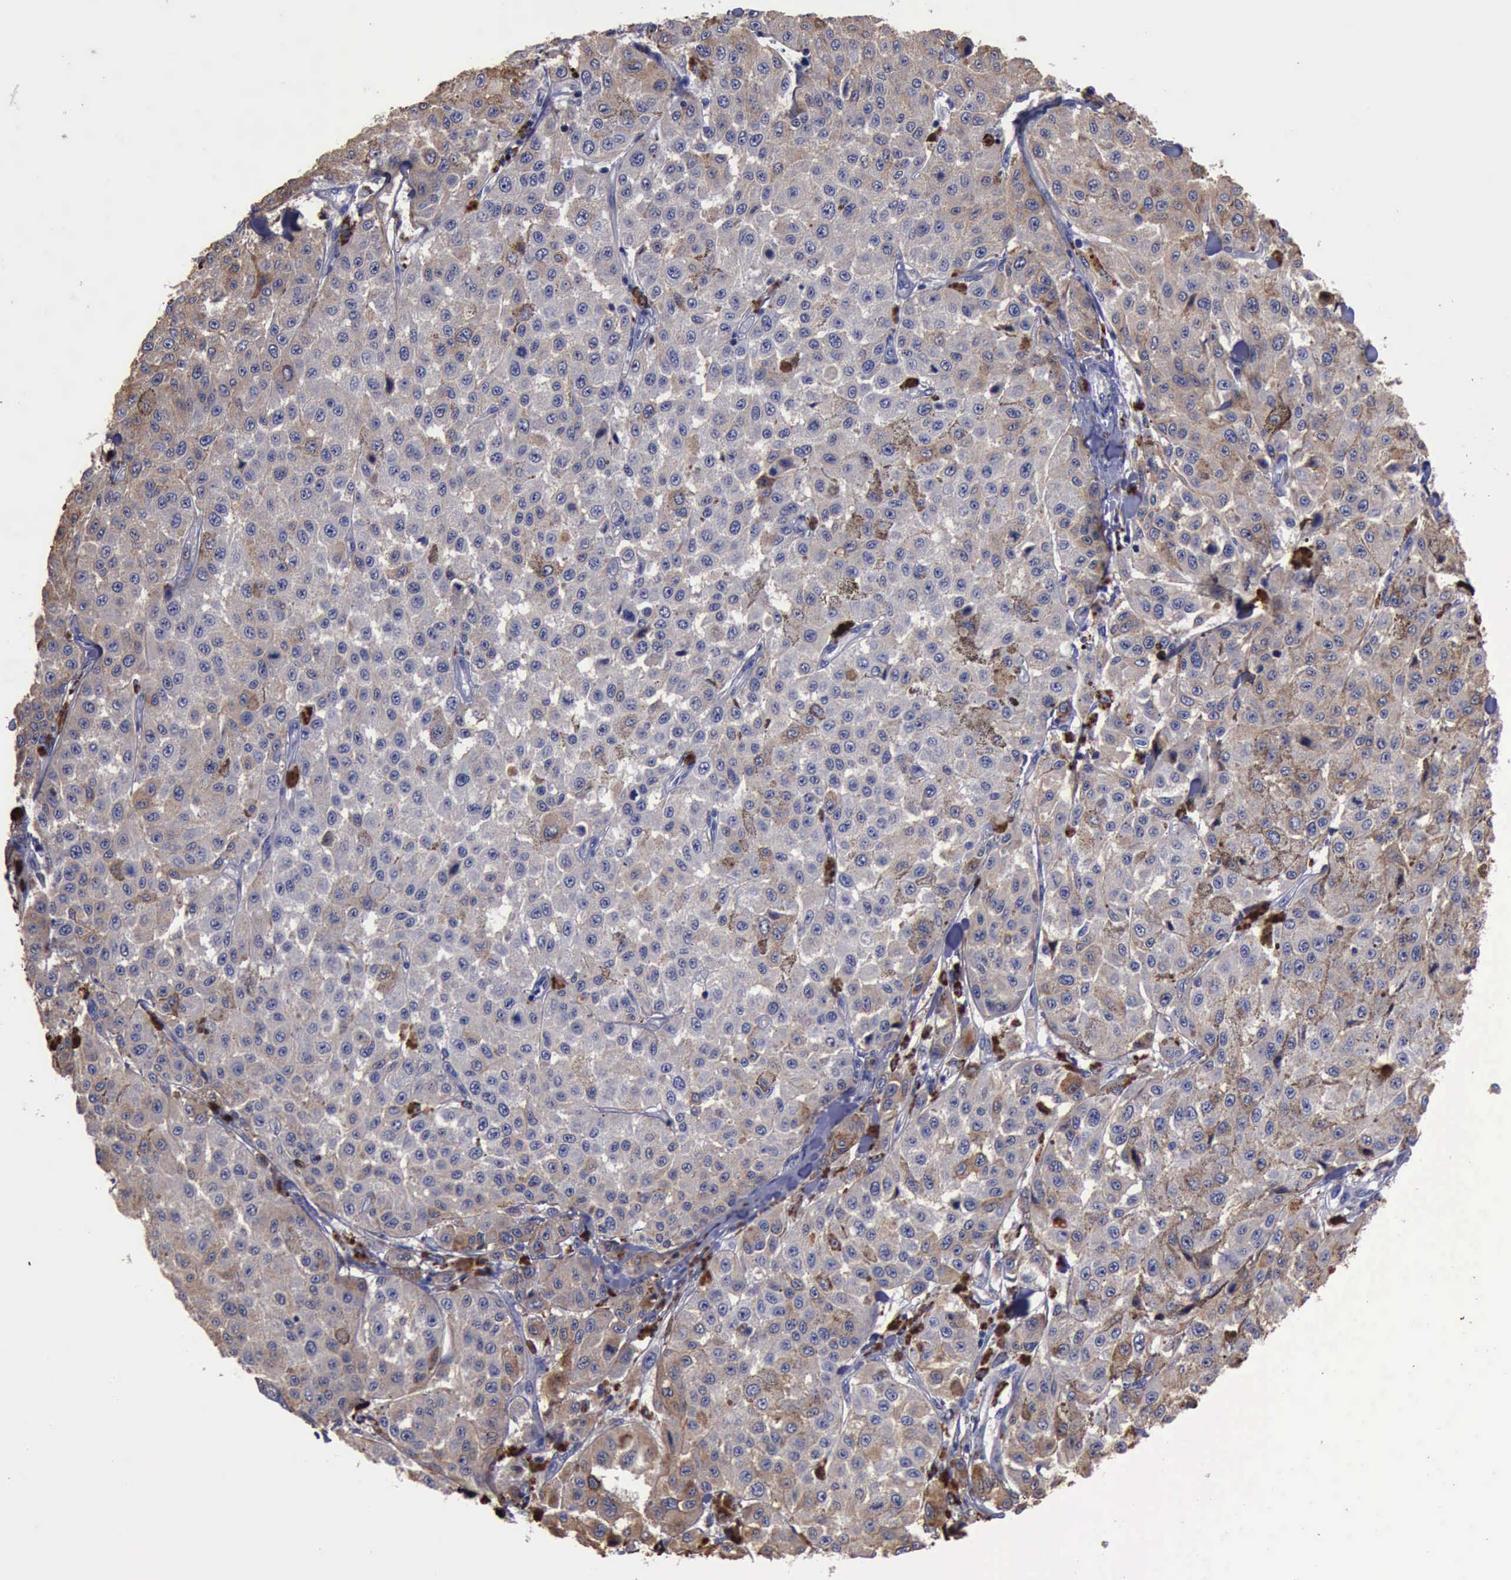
{"staining": {"intensity": "weak", "quantity": ">75%", "location": "cytoplasmic/membranous"}, "tissue": "melanoma", "cell_type": "Tumor cells", "image_type": "cancer", "snomed": [{"axis": "morphology", "description": "Malignant melanoma, NOS"}, {"axis": "topography", "description": "Skin"}], "caption": "This is an image of immunohistochemistry (IHC) staining of malignant melanoma, which shows weak expression in the cytoplasmic/membranous of tumor cells.", "gene": "CTSD", "patient": {"sex": "female", "age": 64}}